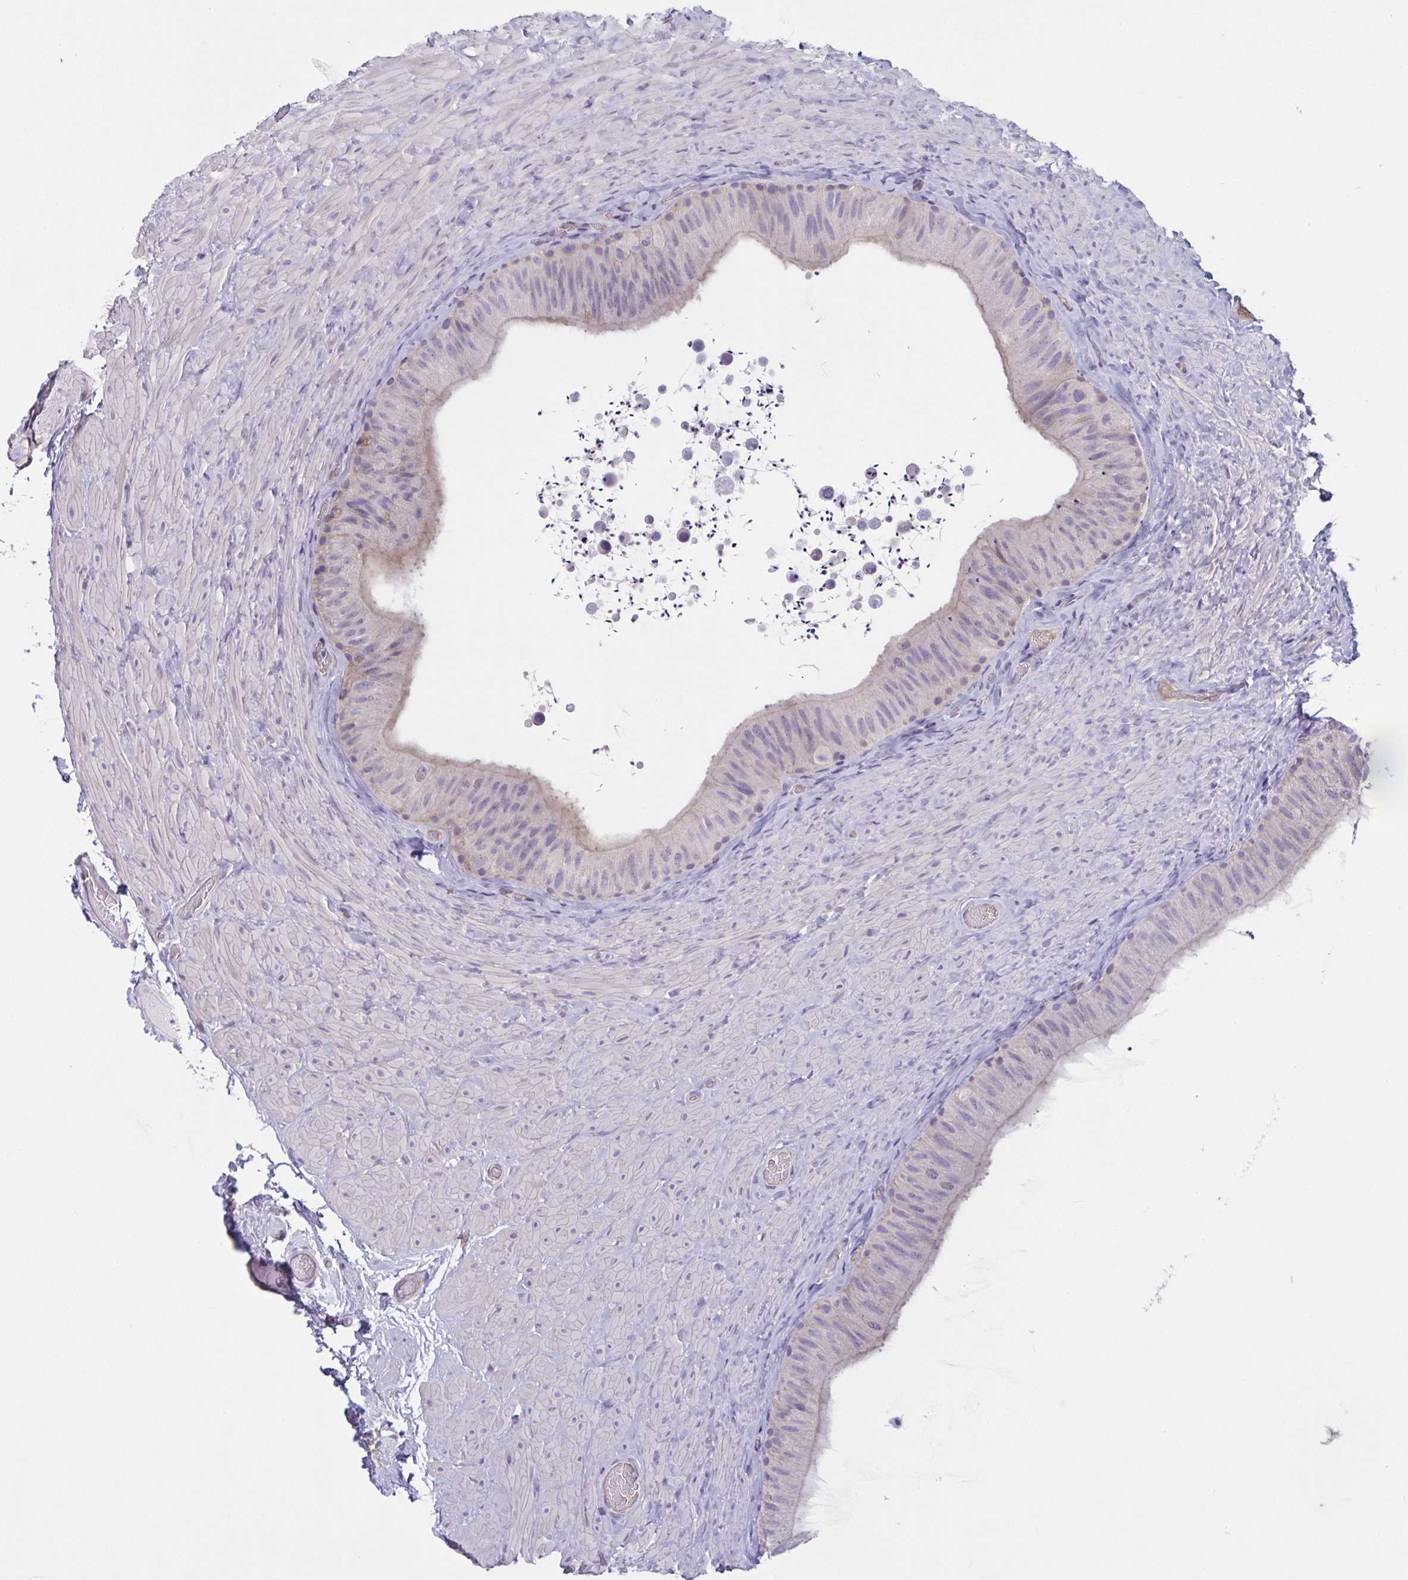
{"staining": {"intensity": "weak", "quantity": "25%-75%", "location": "cytoplasmic/membranous"}, "tissue": "epididymis", "cell_type": "Glandular cells", "image_type": "normal", "snomed": [{"axis": "morphology", "description": "Normal tissue, NOS"}, {"axis": "topography", "description": "Epididymis, spermatic cord, NOS"}, {"axis": "topography", "description": "Epididymis"}], "caption": "Protein staining of normal epididymis demonstrates weak cytoplasmic/membranous expression in about 25%-75% of glandular cells.", "gene": "TTC7B", "patient": {"sex": "male", "age": 31}}